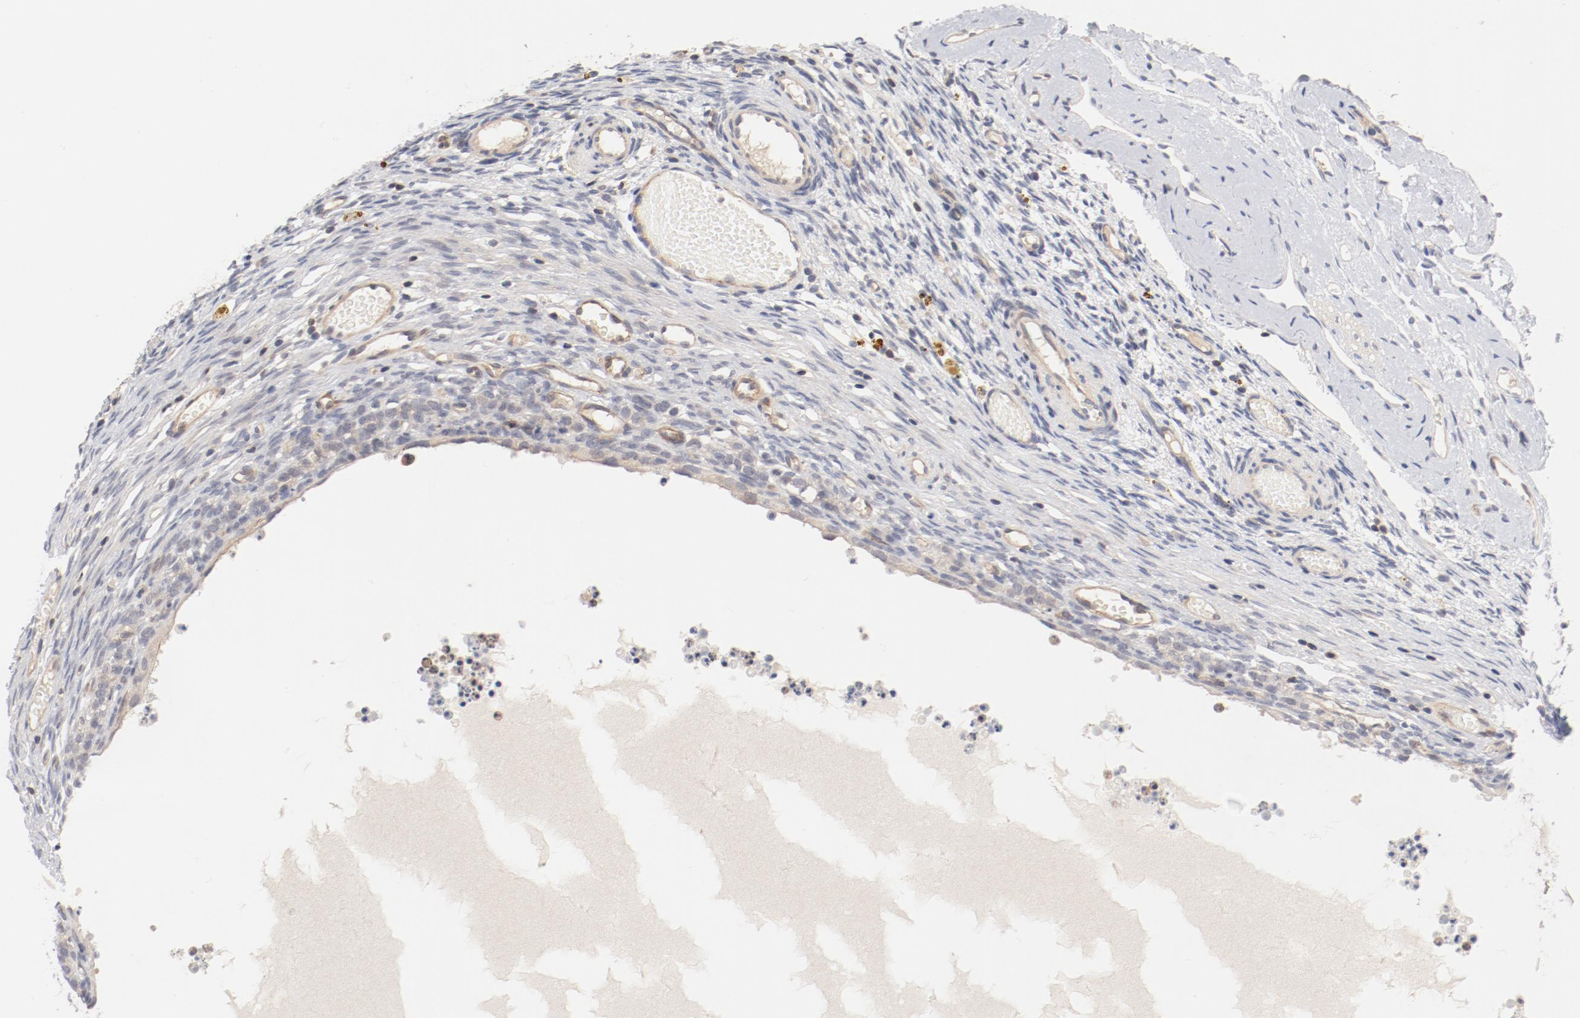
{"staining": {"intensity": "weak", "quantity": "25%-75%", "location": "cytoplasmic/membranous"}, "tissue": "ovary", "cell_type": "Follicle cells", "image_type": "normal", "snomed": [{"axis": "morphology", "description": "Normal tissue, NOS"}, {"axis": "topography", "description": "Ovary"}], "caption": "Protein expression by immunohistochemistry (IHC) demonstrates weak cytoplasmic/membranous positivity in approximately 25%-75% of follicle cells in normal ovary.", "gene": "ZNF267", "patient": {"sex": "female", "age": 35}}